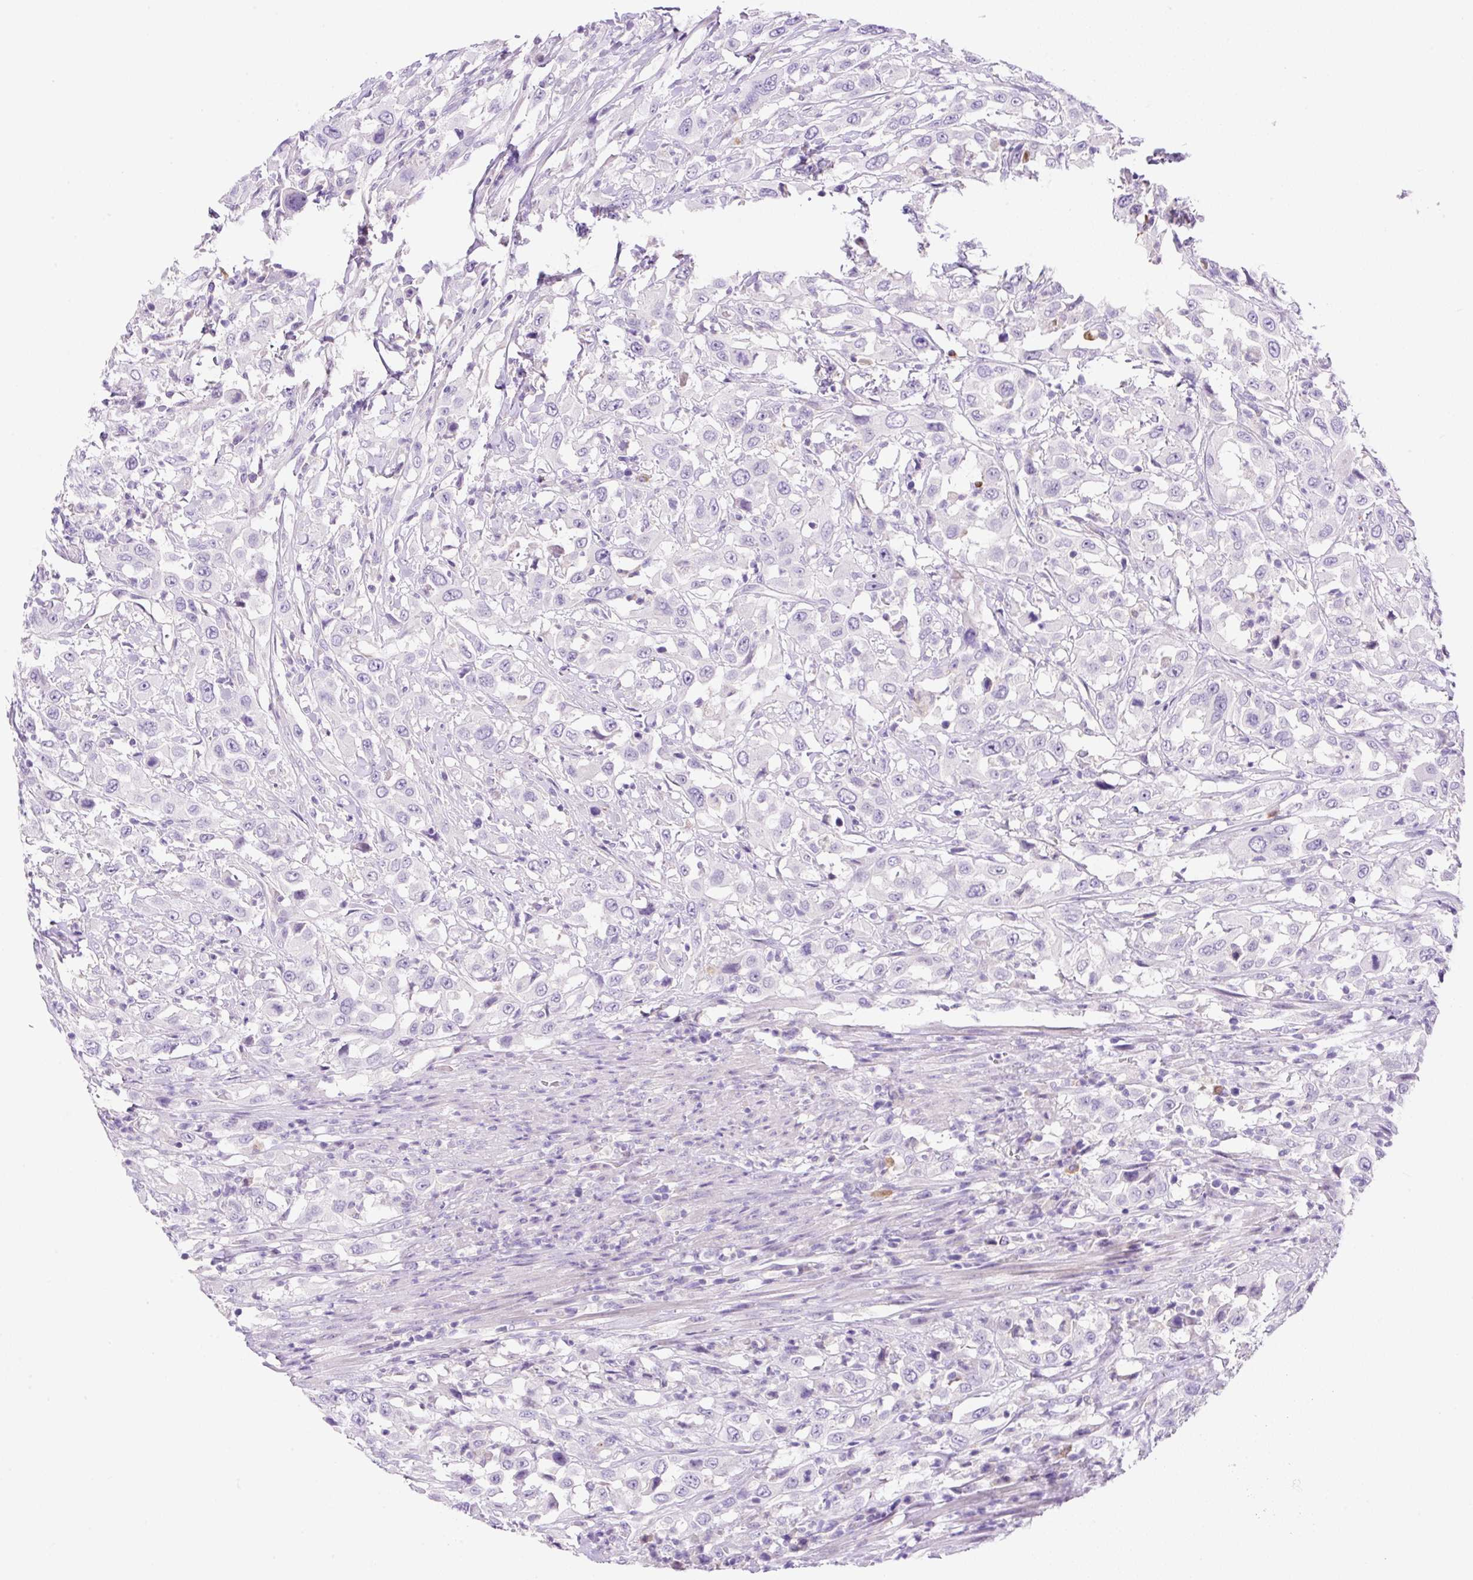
{"staining": {"intensity": "negative", "quantity": "none", "location": "none"}, "tissue": "urothelial cancer", "cell_type": "Tumor cells", "image_type": "cancer", "snomed": [{"axis": "morphology", "description": "Urothelial carcinoma, High grade"}, {"axis": "topography", "description": "Urinary bladder"}], "caption": "This is an immunohistochemistry photomicrograph of human urothelial cancer. There is no staining in tumor cells.", "gene": "NDST3", "patient": {"sex": "male", "age": 61}}